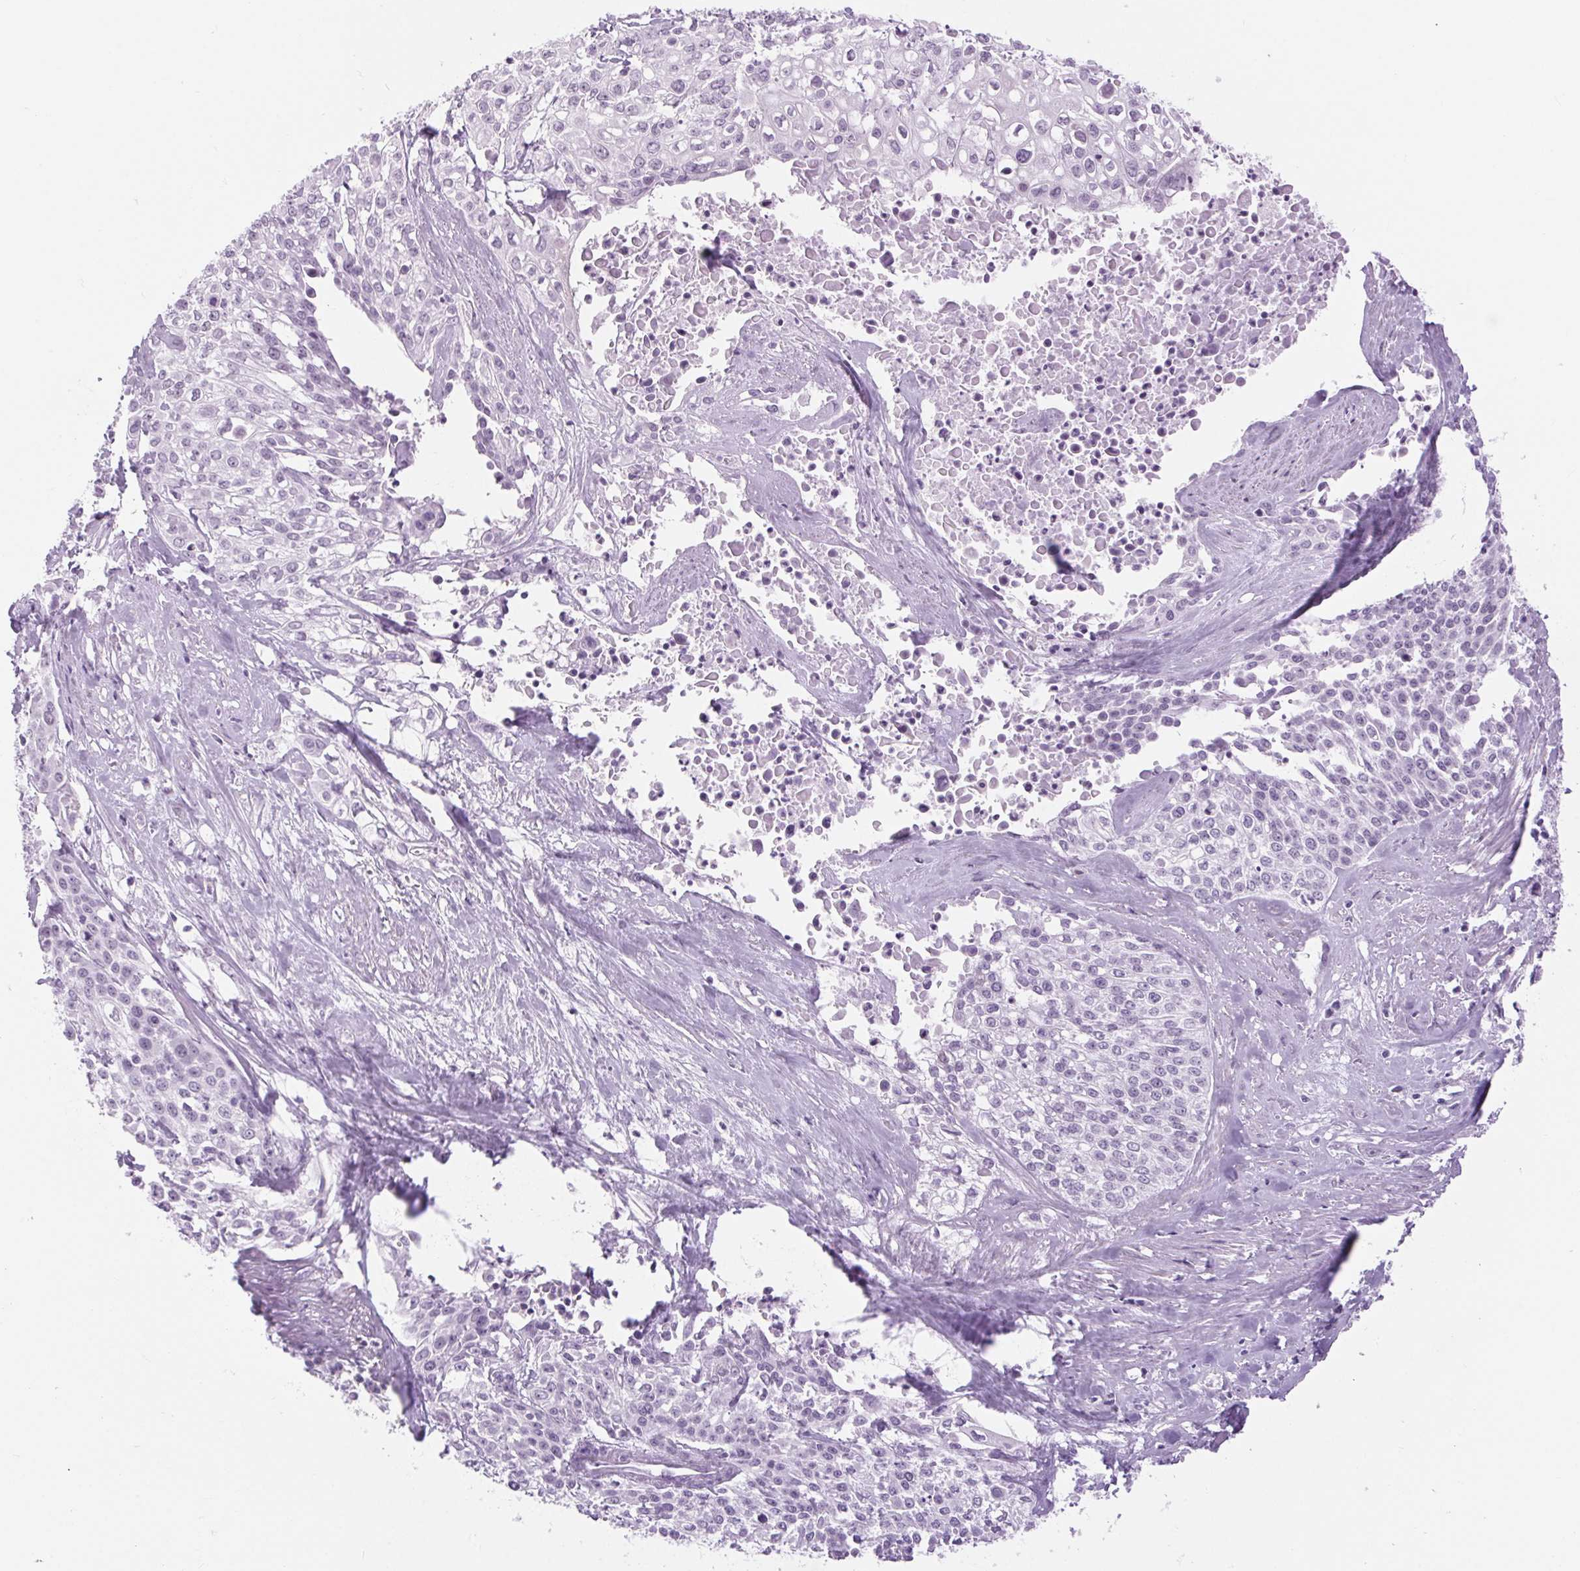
{"staining": {"intensity": "negative", "quantity": "none", "location": "none"}, "tissue": "cervical cancer", "cell_type": "Tumor cells", "image_type": "cancer", "snomed": [{"axis": "morphology", "description": "Squamous cell carcinoma, NOS"}, {"axis": "topography", "description": "Cervix"}], "caption": "Tumor cells show no significant protein expression in cervical squamous cell carcinoma. (Stains: DAB IHC with hematoxylin counter stain, Microscopy: brightfield microscopy at high magnification).", "gene": "BCAS1", "patient": {"sex": "female", "age": 39}}